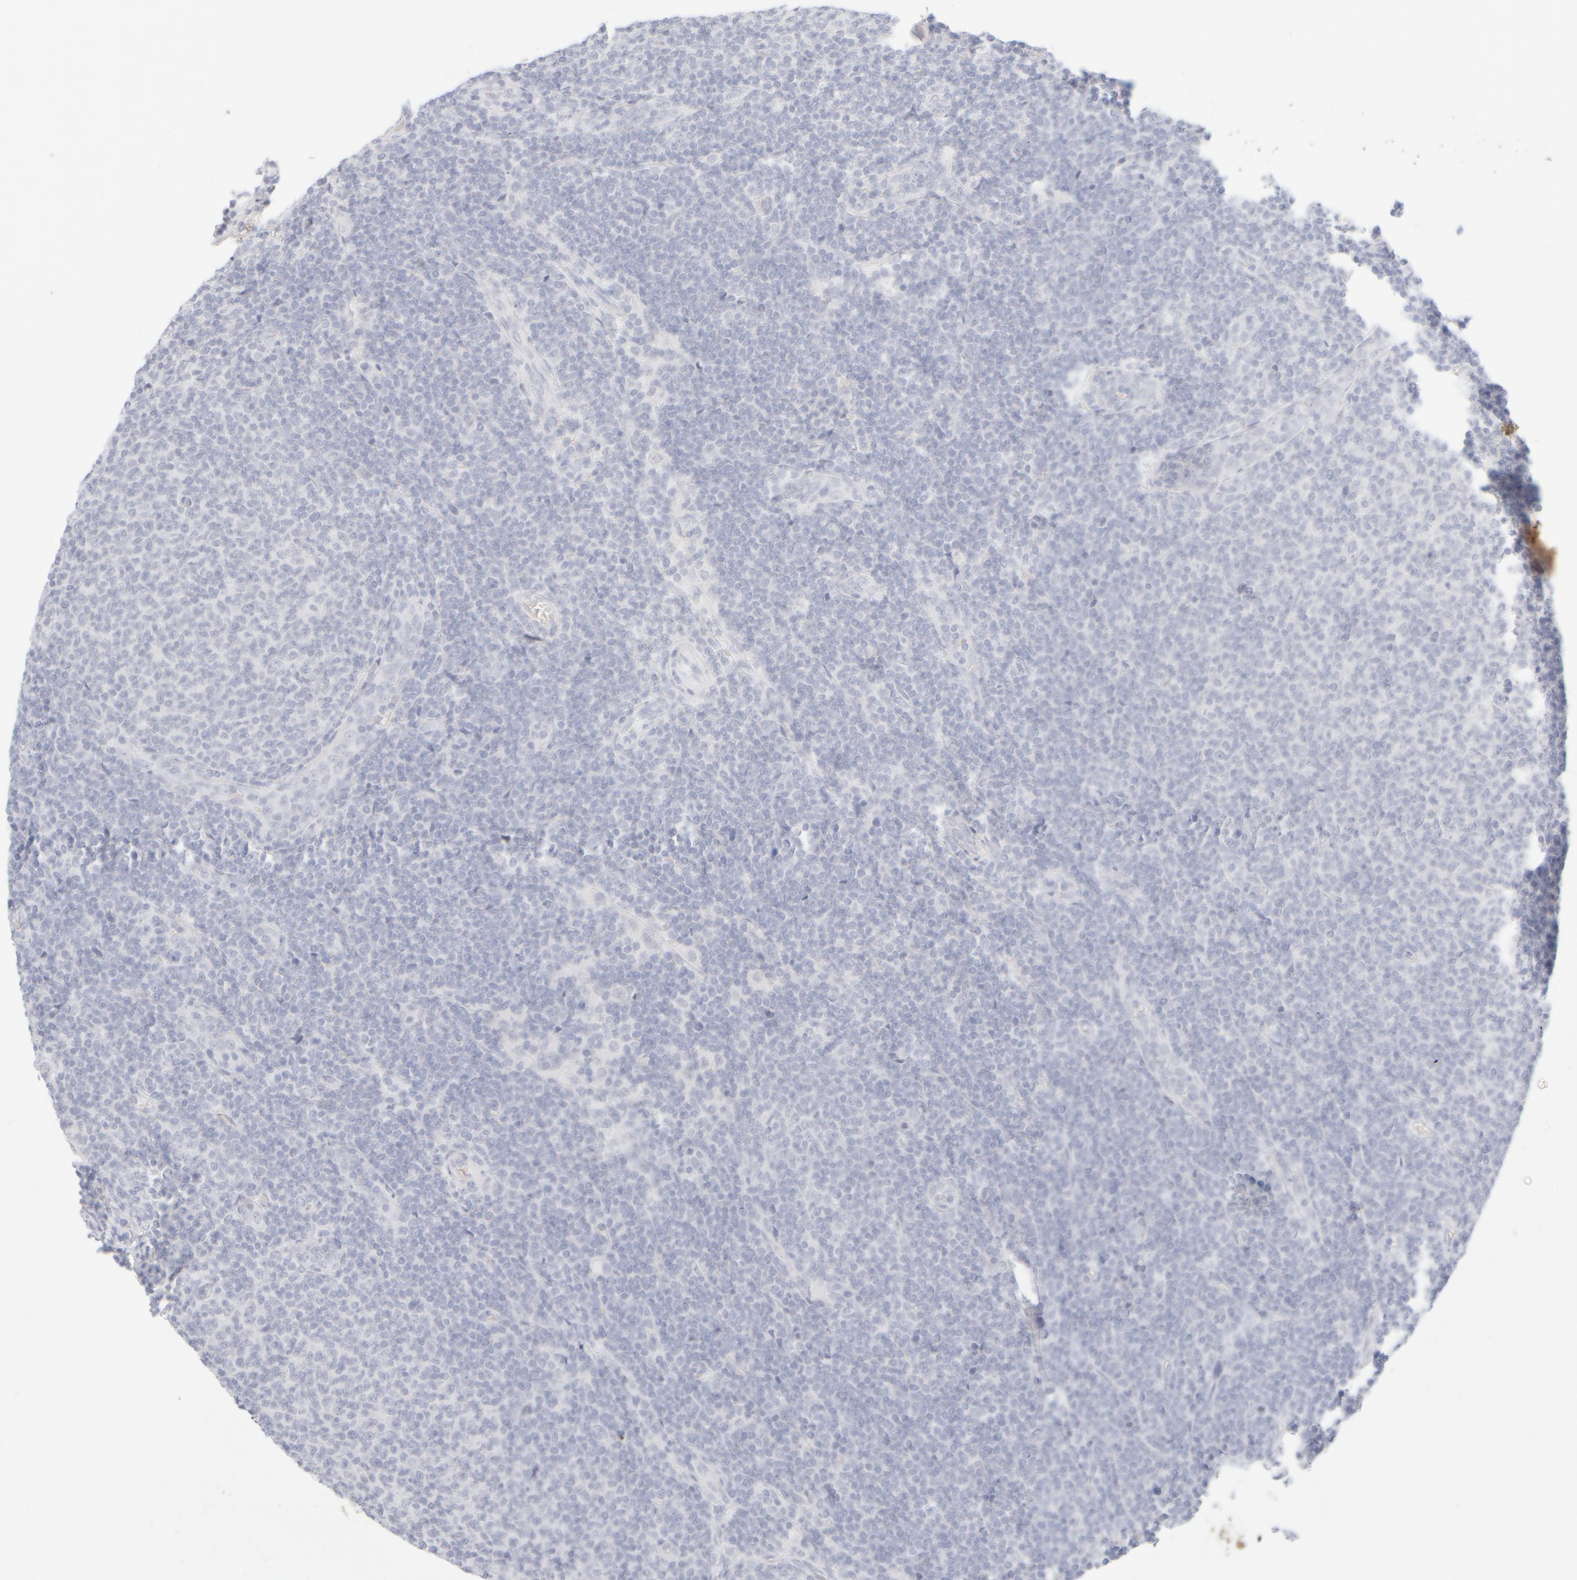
{"staining": {"intensity": "negative", "quantity": "none", "location": "none"}, "tissue": "lymphoma", "cell_type": "Tumor cells", "image_type": "cancer", "snomed": [{"axis": "morphology", "description": "Malignant lymphoma, non-Hodgkin's type, Low grade"}, {"axis": "topography", "description": "Lymph node"}], "caption": "Immunohistochemical staining of lymphoma displays no significant expression in tumor cells. (DAB (3,3'-diaminobenzidine) immunohistochemistry, high magnification).", "gene": "KRT15", "patient": {"sex": "male", "age": 66}}